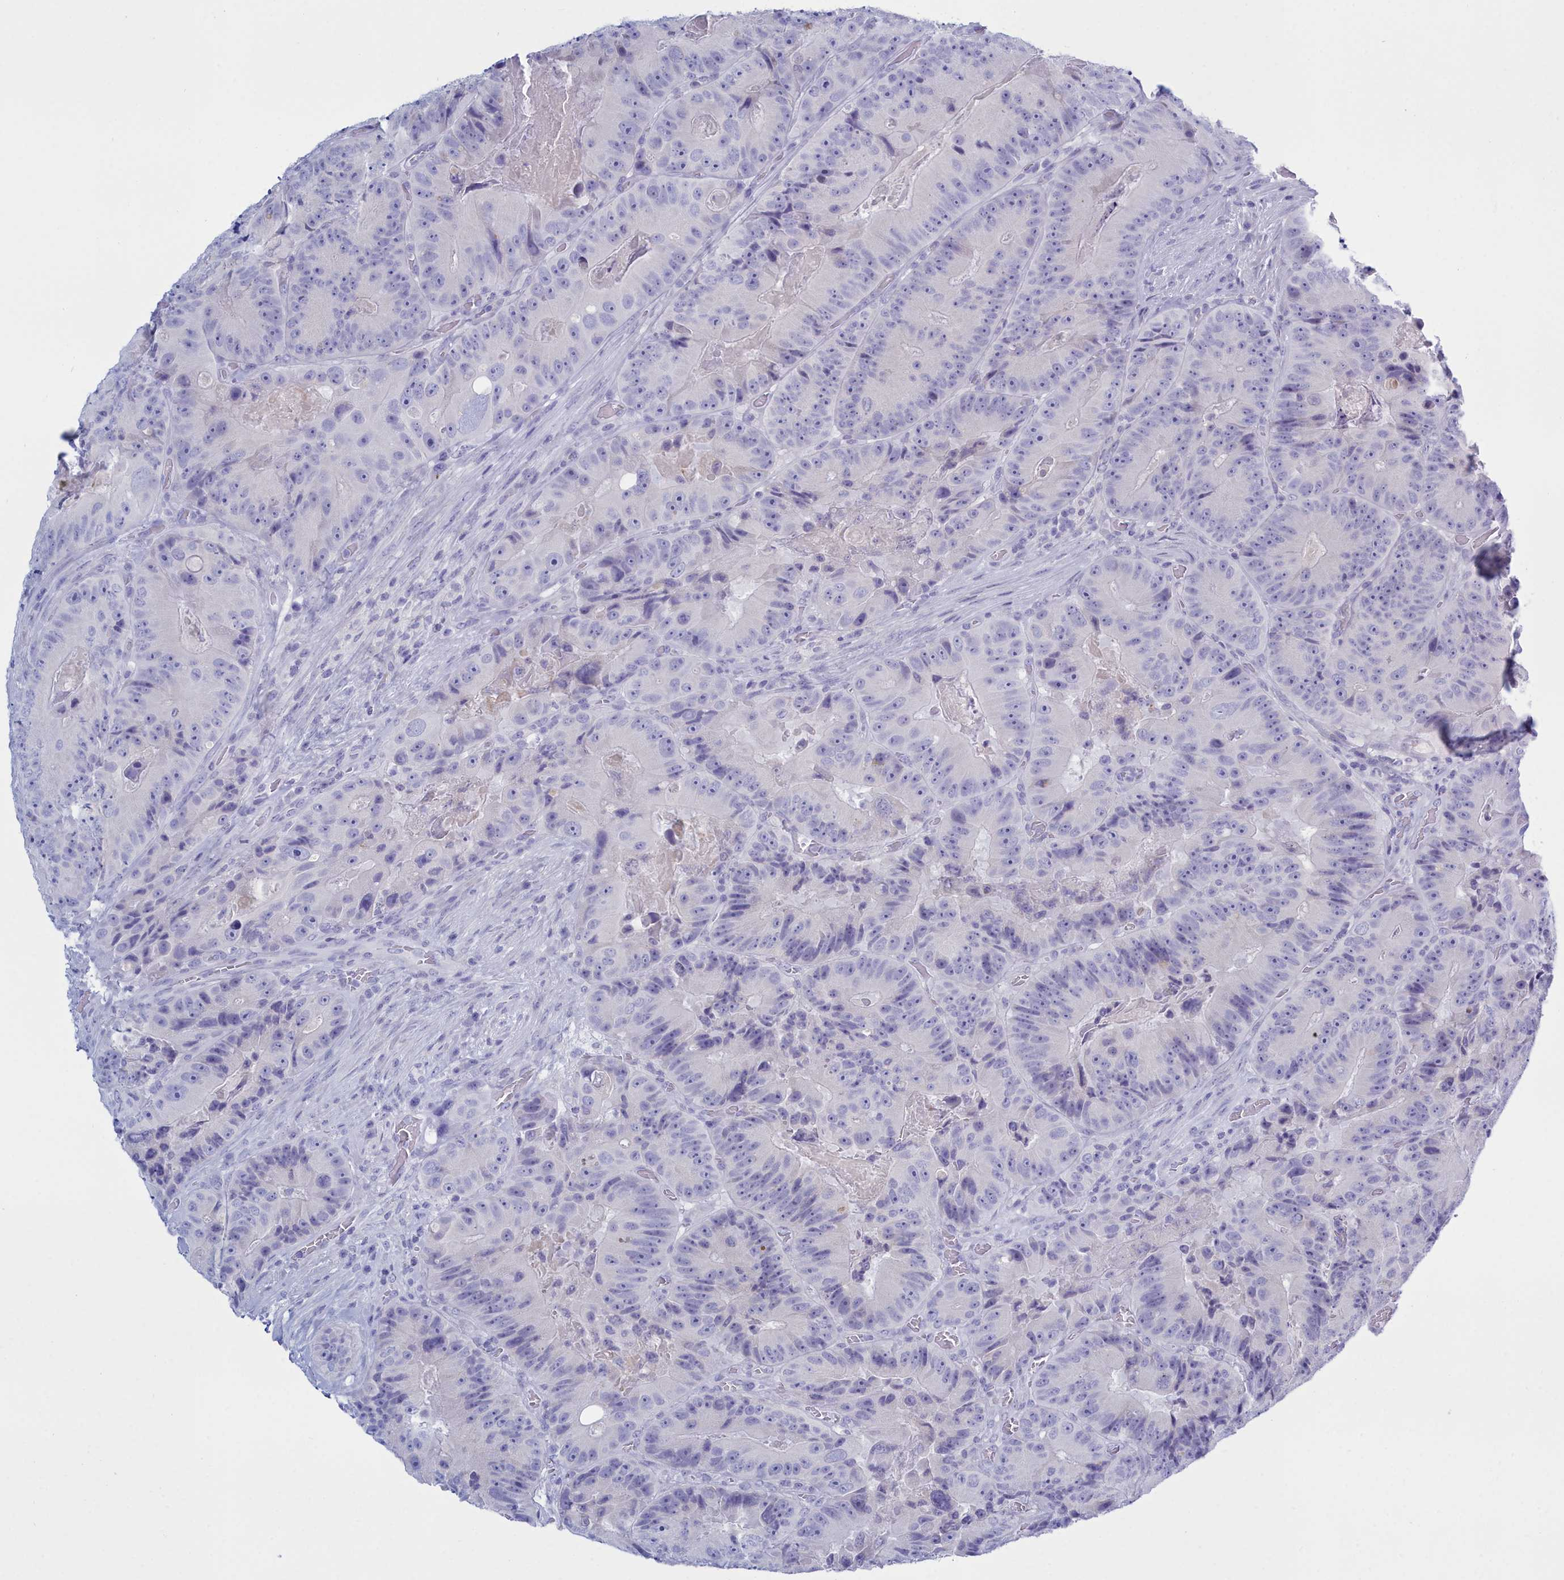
{"staining": {"intensity": "negative", "quantity": "none", "location": "none"}, "tissue": "colorectal cancer", "cell_type": "Tumor cells", "image_type": "cancer", "snomed": [{"axis": "morphology", "description": "Adenocarcinoma, NOS"}, {"axis": "topography", "description": "Colon"}], "caption": "This is a photomicrograph of immunohistochemistry (IHC) staining of adenocarcinoma (colorectal), which shows no expression in tumor cells.", "gene": "TMEM97", "patient": {"sex": "female", "age": 86}}